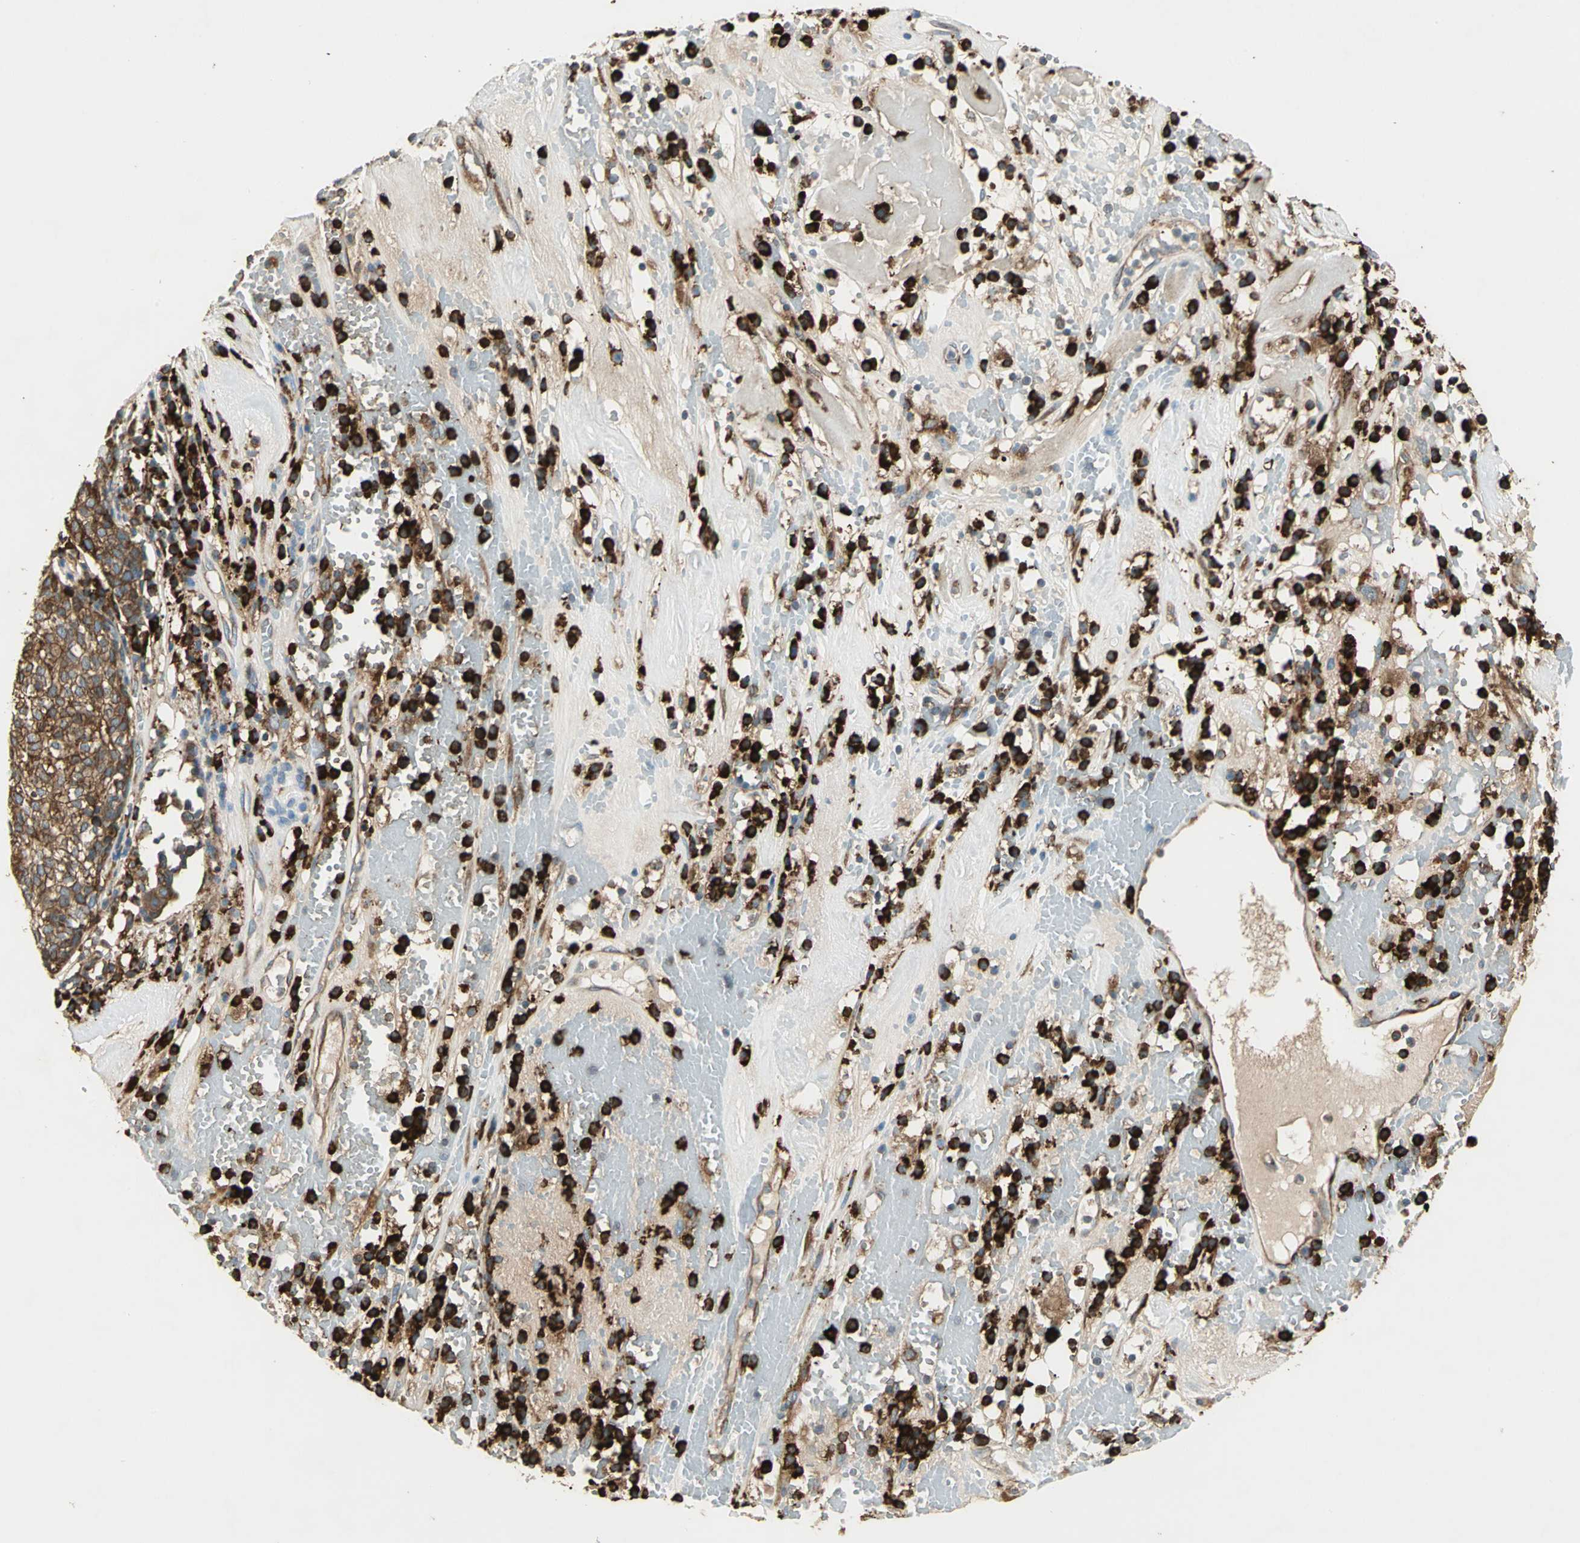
{"staining": {"intensity": "moderate", "quantity": ">75%", "location": "cytoplasmic/membranous"}, "tissue": "head and neck cancer", "cell_type": "Tumor cells", "image_type": "cancer", "snomed": [{"axis": "morphology", "description": "Adenocarcinoma, NOS"}, {"axis": "topography", "description": "Salivary gland"}, {"axis": "topography", "description": "Head-Neck"}], "caption": "Head and neck cancer (adenocarcinoma) stained for a protein (brown) demonstrates moderate cytoplasmic/membranous positive expression in approximately >75% of tumor cells.", "gene": "PDIA4", "patient": {"sex": "female", "age": 65}}